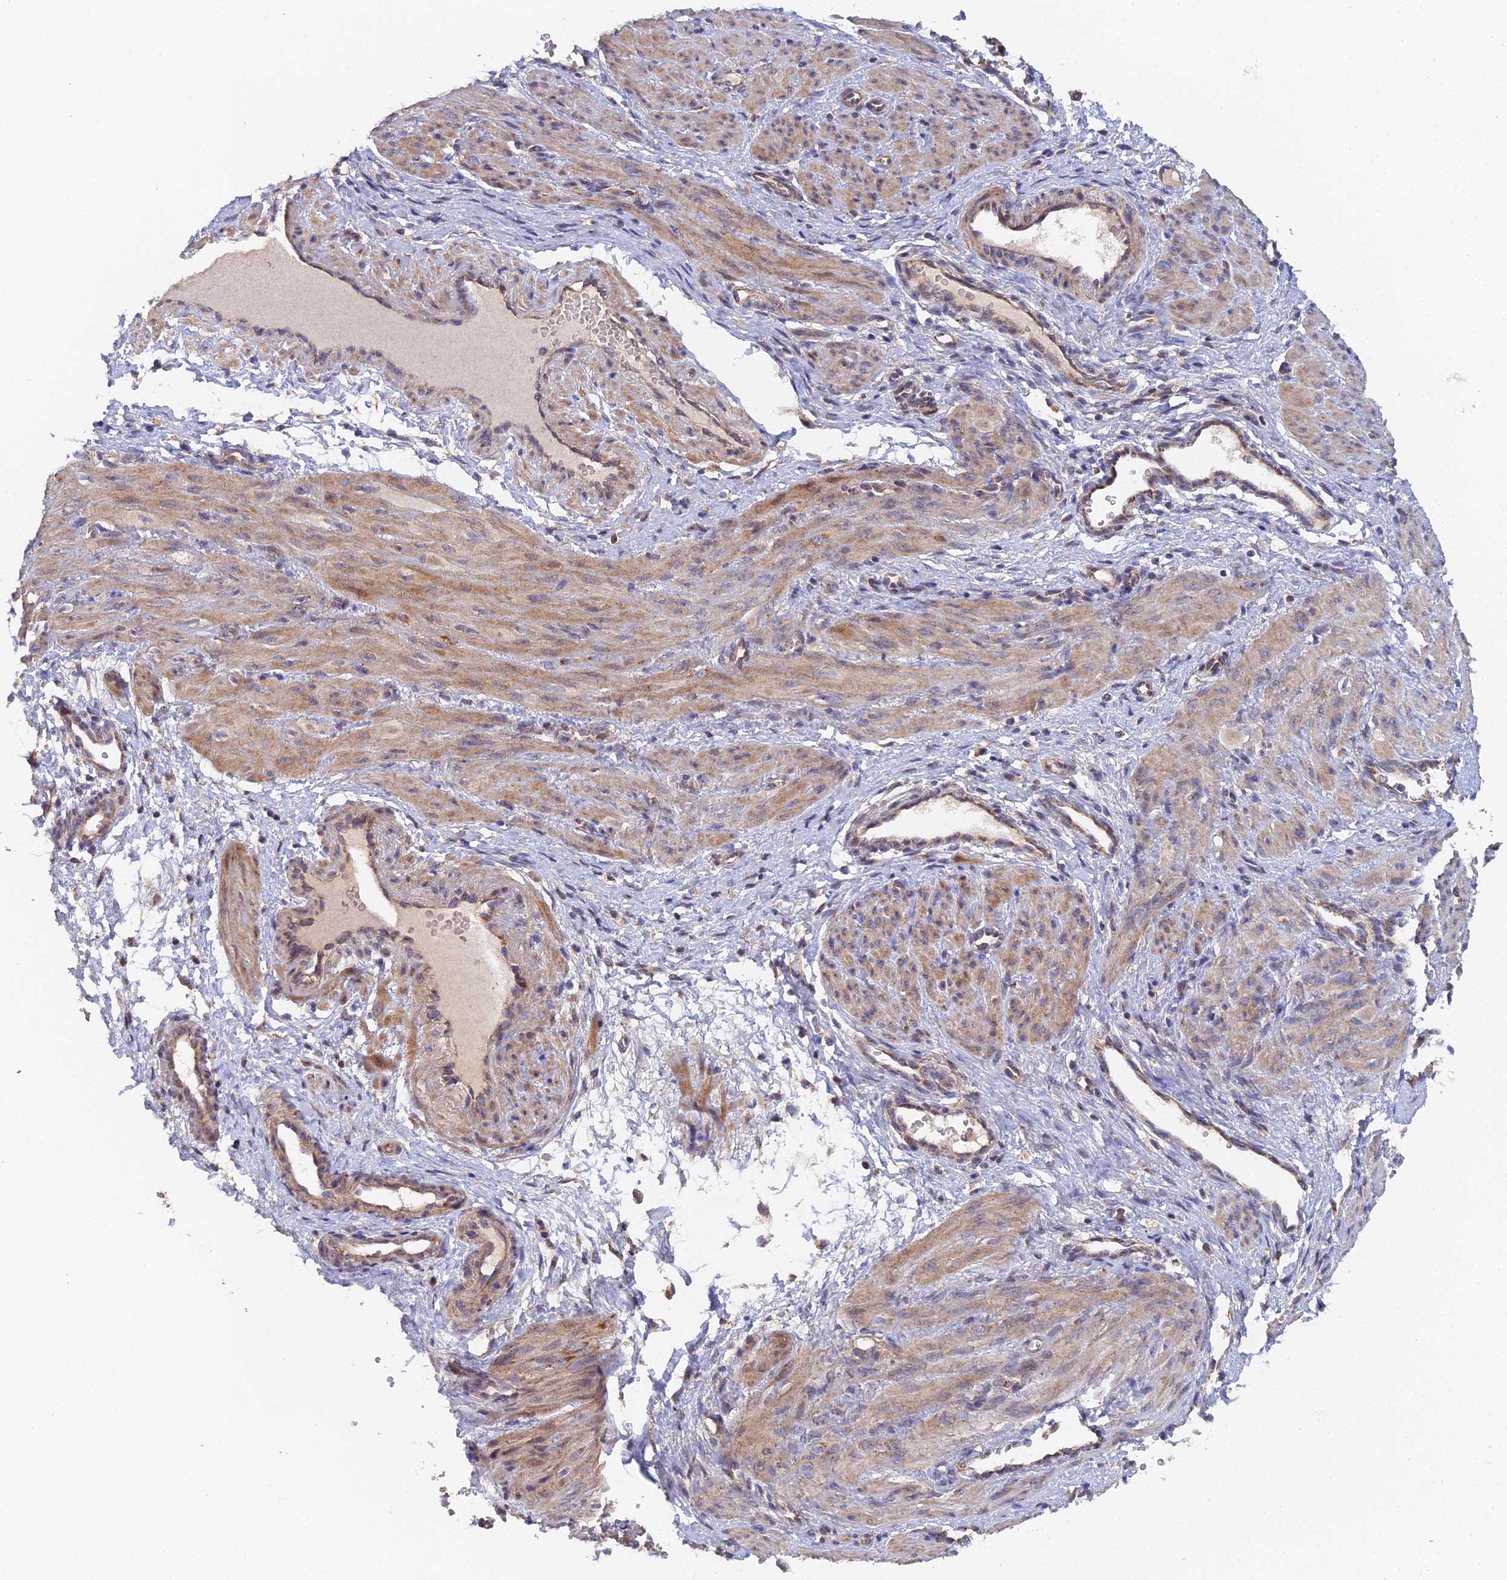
{"staining": {"intensity": "moderate", "quantity": "25%-75%", "location": "cytoplasmic/membranous"}, "tissue": "smooth muscle", "cell_type": "Smooth muscle cells", "image_type": "normal", "snomed": [{"axis": "morphology", "description": "Normal tissue, NOS"}, {"axis": "topography", "description": "Endometrium"}], "caption": "Protein analysis of normal smooth muscle displays moderate cytoplasmic/membranous positivity in about 25%-75% of smooth muscle cells.", "gene": "ECSIT", "patient": {"sex": "female", "age": 33}}